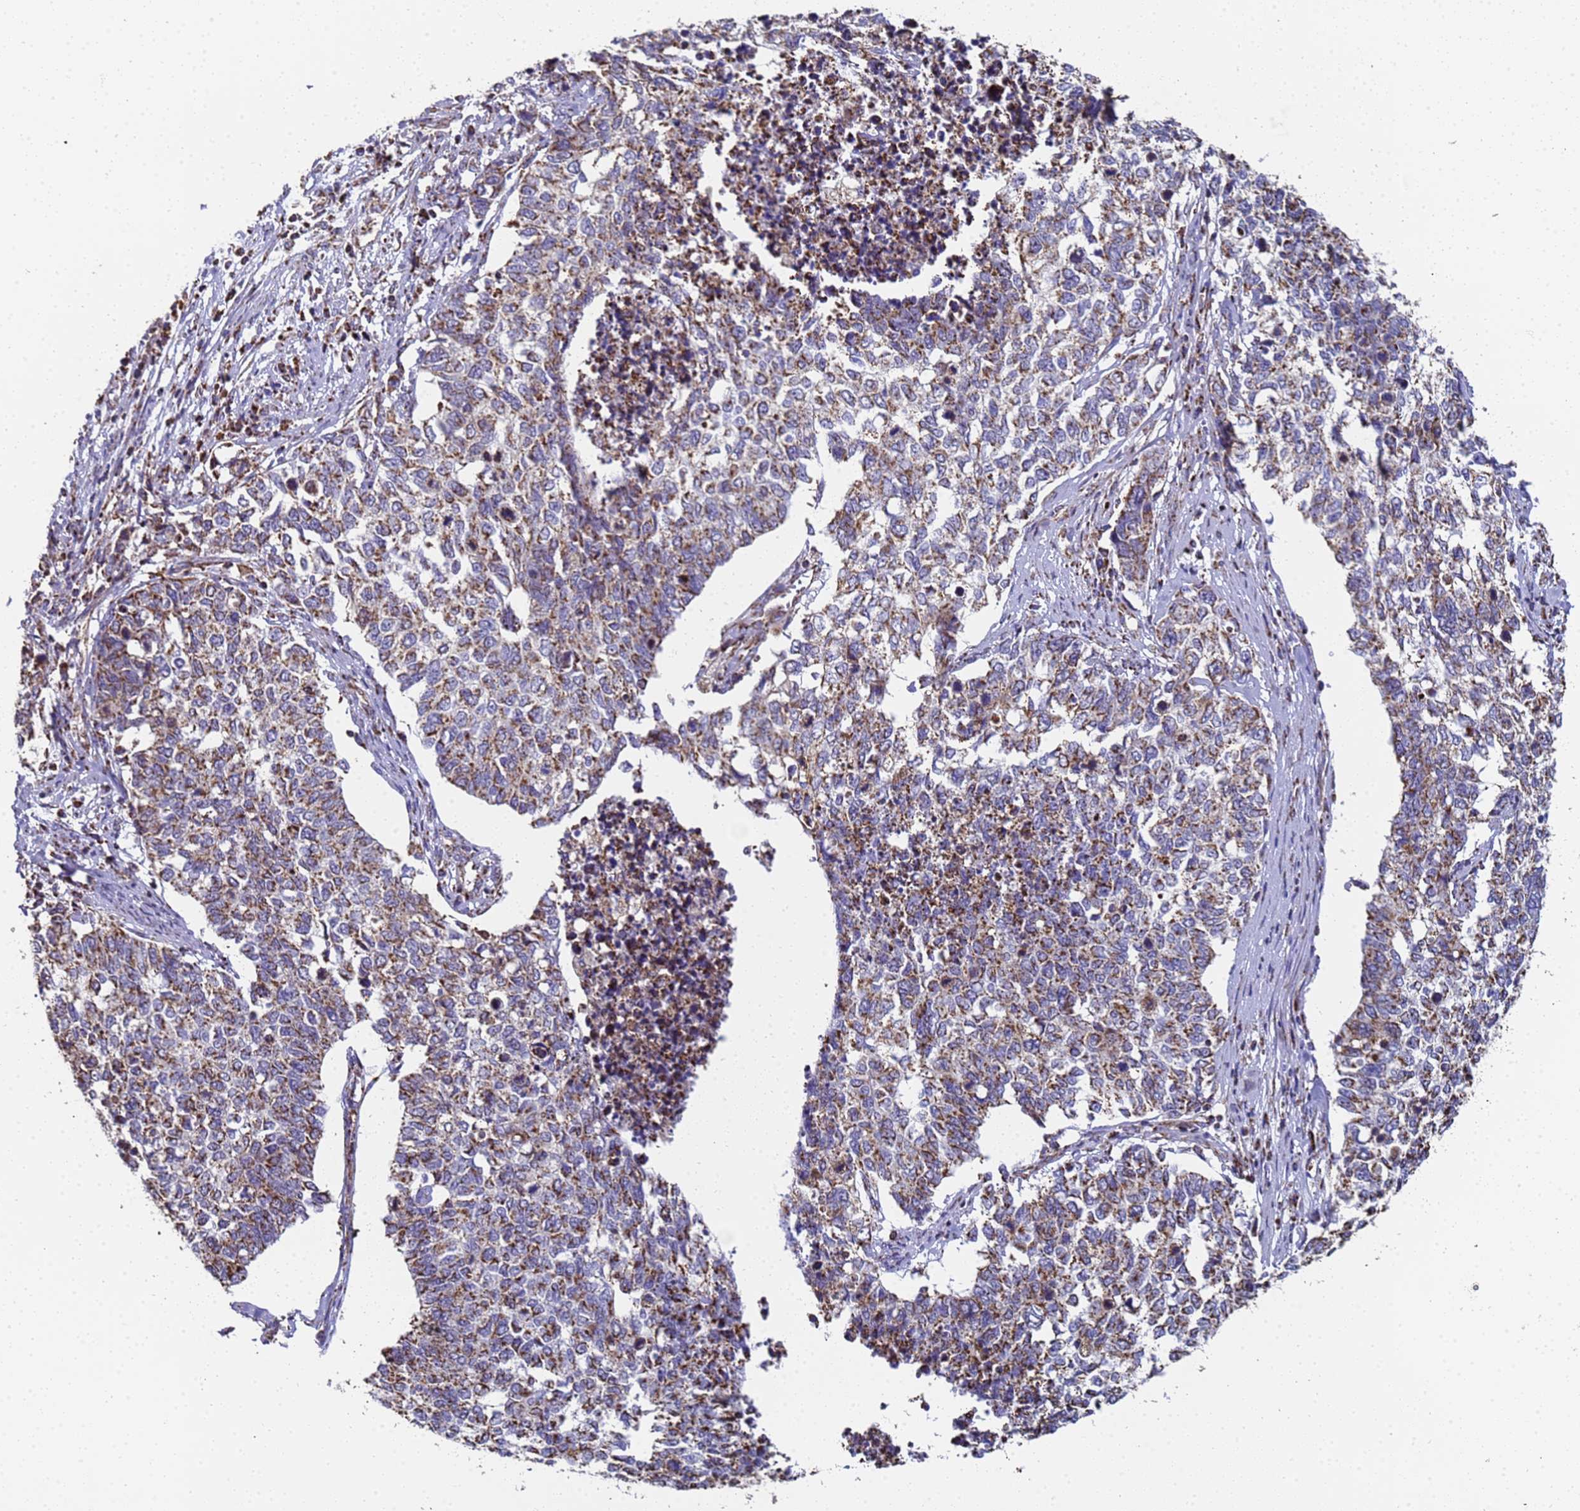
{"staining": {"intensity": "moderate", "quantity": ">75%", "location": "cytoplasmic/membranous"}, "tissue": "cervical cancer", "cell_type": "Tumor cells", "image_type": "cancer", "snomed": [{"axis": "morphology", "description": "Squamous cell carcinoma, NOS"}, {"axis": "topography", "description": "Cervix"}], "caption": "Protein staining by IHC demonstrates moderate cytoplasmic/membranous expression in approximately >75% of tumor cells in squamous cell carcinoma (cervical). The protein is stained brown, and the nuclei are stained in blue (DAB (3,3'-diaminobenzidine) IHC with brightfield microscopy, high magnification).", "gene": "MRPS12", "patient": {"sex": "female", "age": 63}}